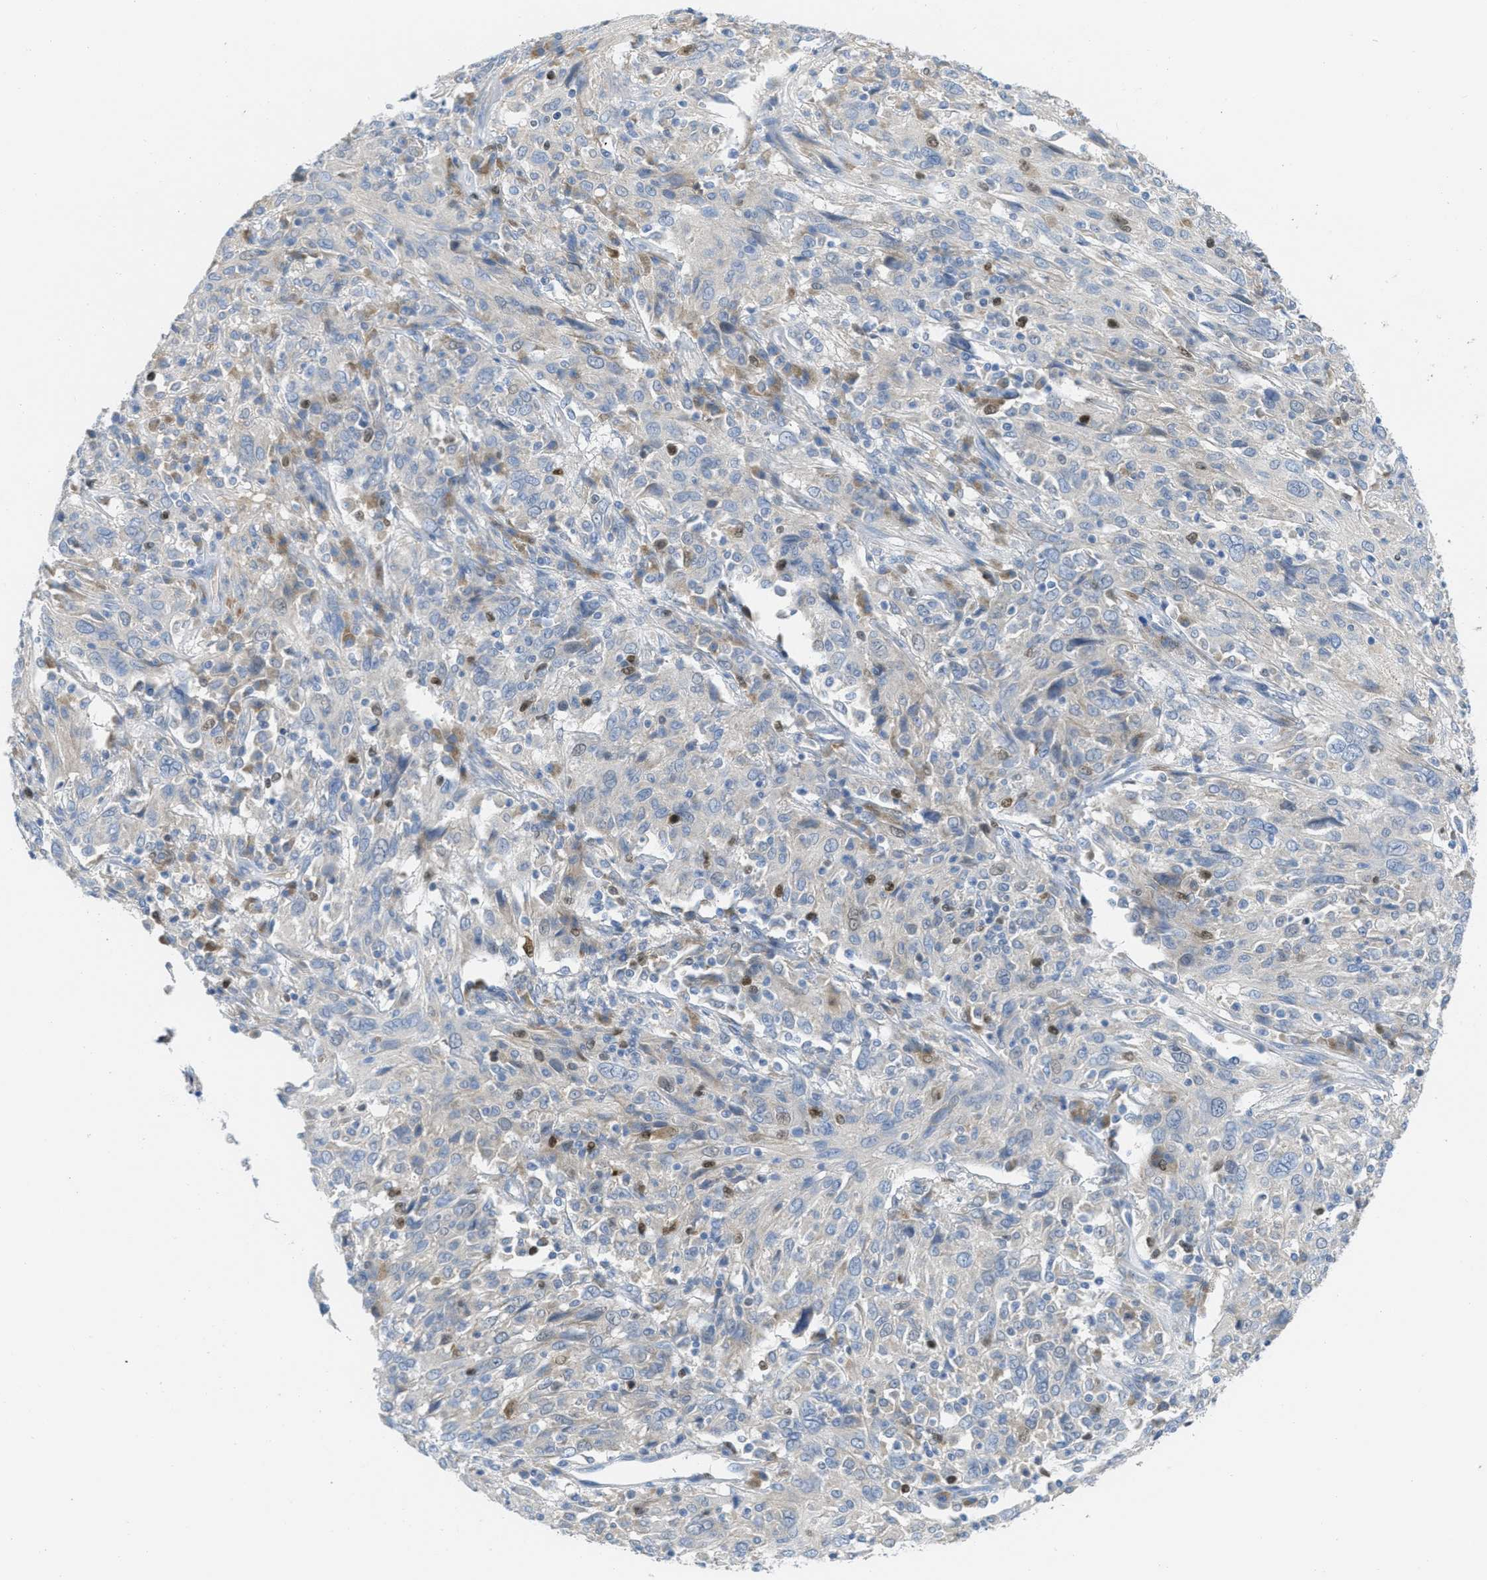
{"staining": {"intensity": "negative", "quantity": "none", "location": "none"}, "tissue": "cervical cancer", "cell_type": "Tumor cells", "image_type": "cancer", "snomed": [{"axis": "morphology", "description": "Squamous cell carcinoma, NOS"}, {"axis": "topography", "description": "Cervix"}], "caption": "Tumor cells show no significant expression in squamous cell carcinoma (cervical). The staining was performed using DAB (3,3'-diaminobenzidine) to visualize the protein expression in brown, while the nuclei were stained in blue with hematoxylin (Magnification: 20x).", "gene": "ORC6", "patient": {"sex": "female", "age": 46}}